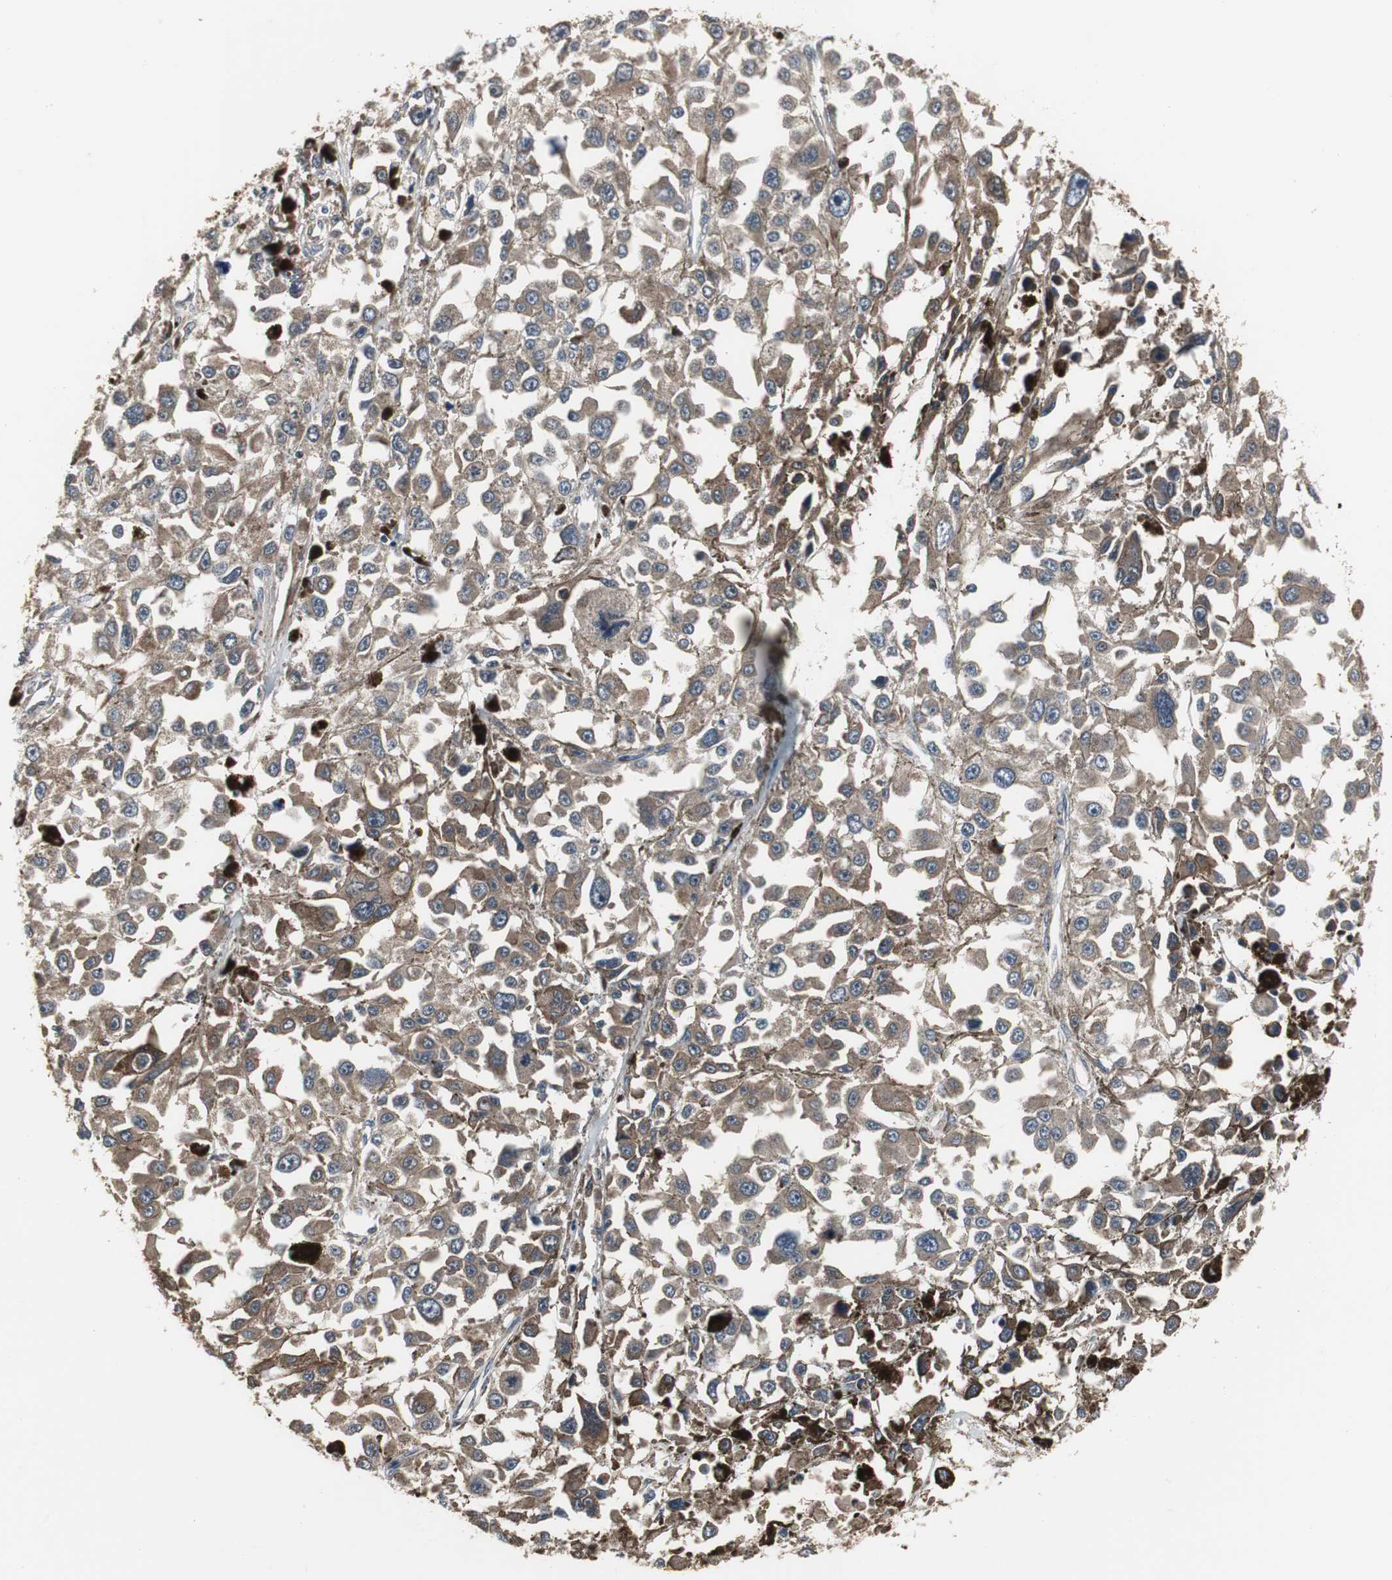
{"staining": {"intensity": "moderate", "quantity": "25%-75%", "location": "cytoplasmic/membranous"}, "tissue": "melanoma", "cell_type": "Tumor cells", "image_type": "cancer", "snomed": [{"axis": "morphology", "description": "Malignant melanoma, Metastatic site"}, {"axis": "topography", "description": "Lymph node"}], "caption": "The image demonstrates immunohistochemical staining of melanoma. There is moderate cytoplasmic/membranous positivity is seen in about 25%-75% of tumor cells.", "gene": "ZSCAN22", "patient": {"sex": "male", "age": 59}}